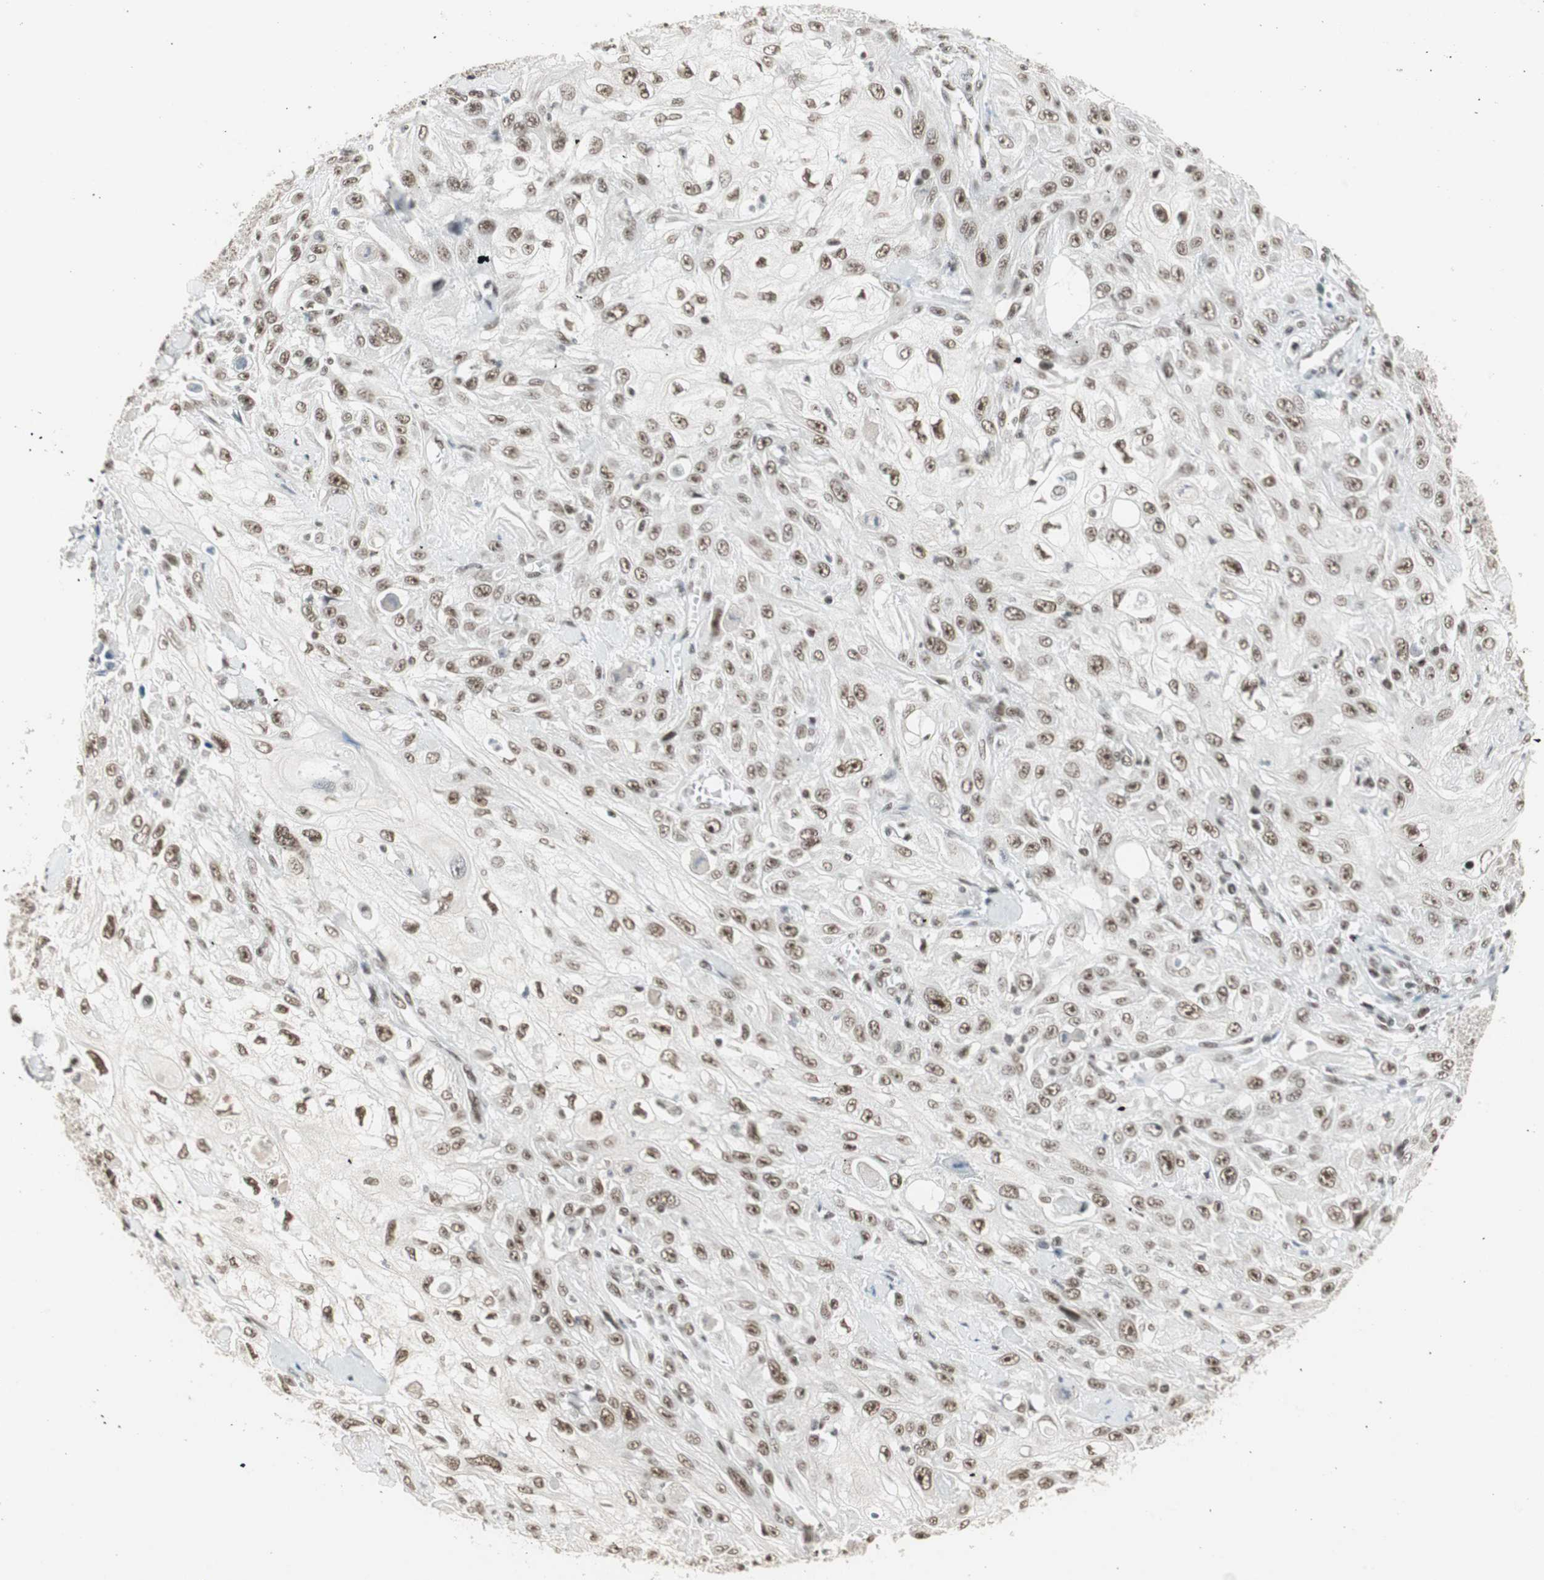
{"staining": {"intensity": "moderate", "quantity": ">75%", "location": "nuclear"}, "tissue": "skin cancer", "cell_type": "Tumor cells", "image_type": "cancer", "snomed": [{"axis": "morphology", "description": "Squamous cell carcinoma, NOS"}, {"axis": "morphology", "description": "Squamous cell carcinoma, metastatic, NOS"}, {"axis": "topography", "description": "Skin"}, {"axis": "topography", "description": "Lymph node"}], "caption": "Tumor cells exhibit medium levels of moderate nuclear expression in approximately >75% of cells in skin cancer.", "gene": "RTF1", "patient": {"sex": "male", "age": 75}}